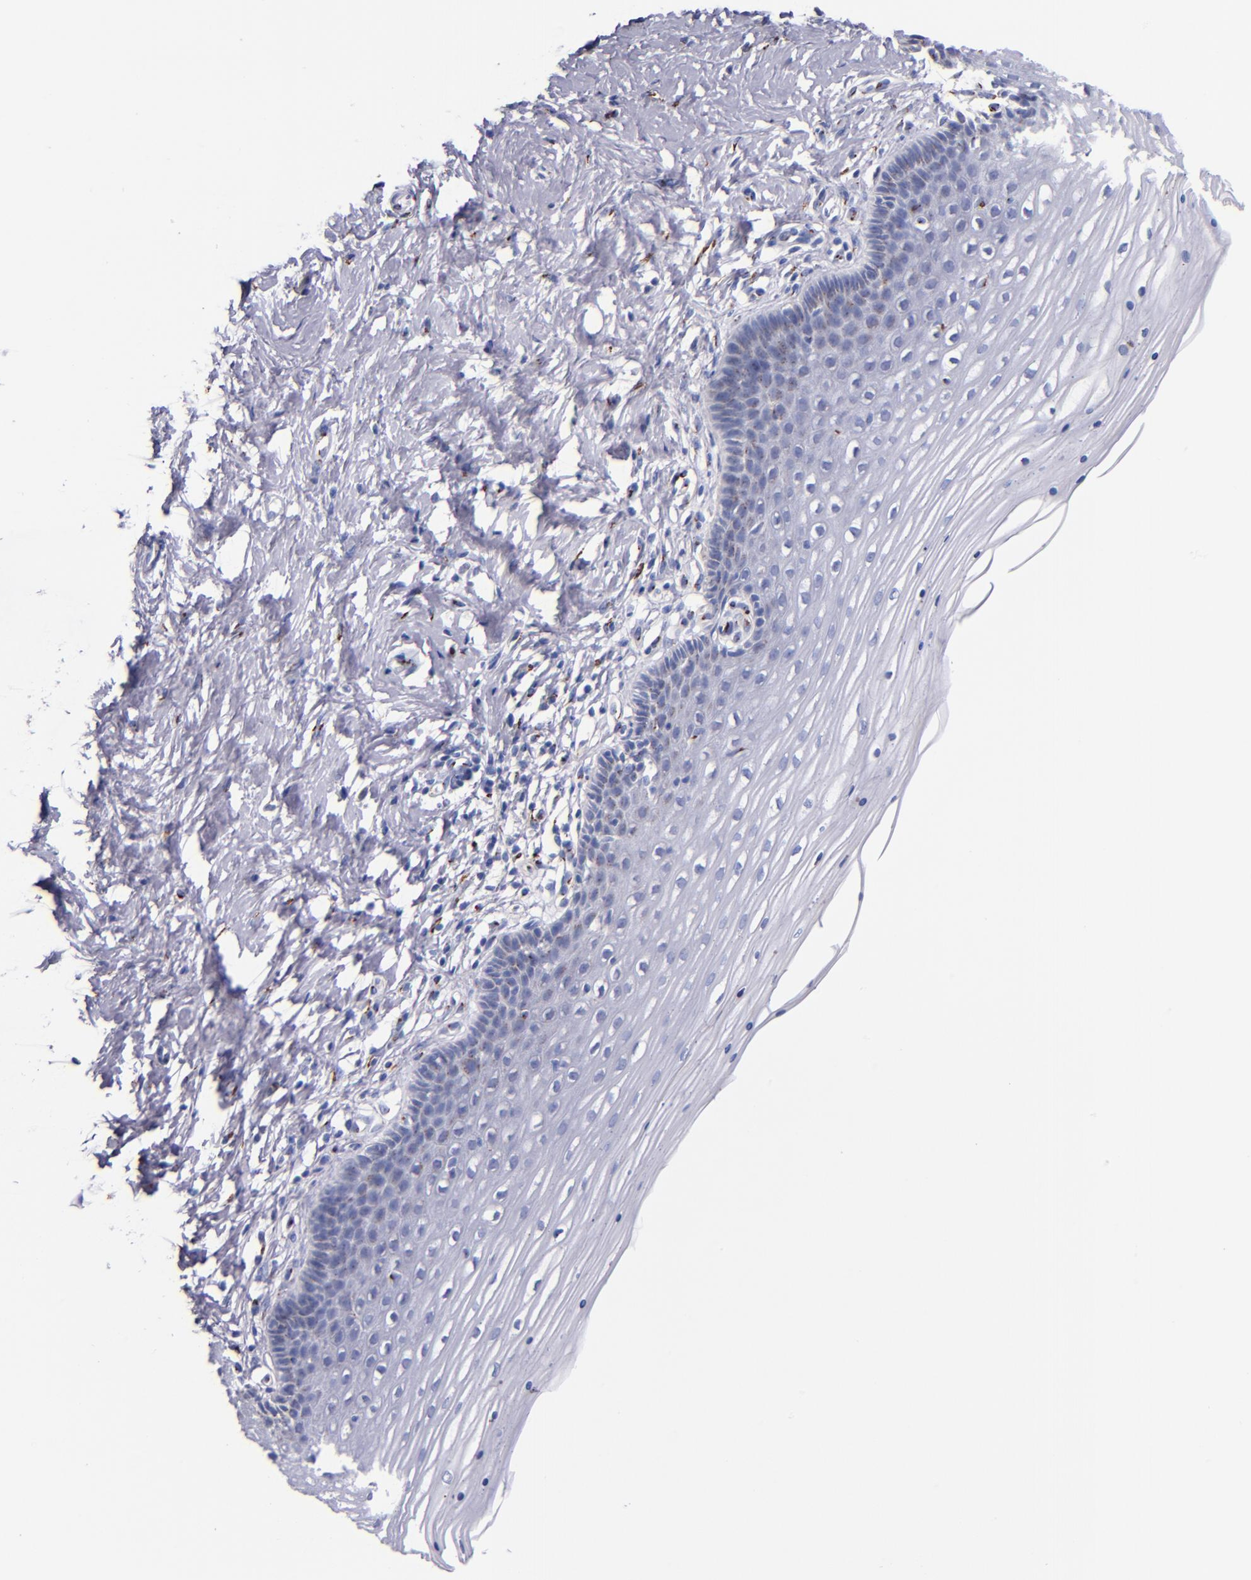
{"staining": {"intensity": "moderate", "quantity": ">75%", "location": "cytoplasmic/membranous"}, "tissue": "cervix", "cell_type": "Glandular cells", "image_type": "normal", "snomed": [{"axis": "morphology", "description": "Normal tissue, NOS"}, {"axis": "topography", "description": "Cervix"}], "caption": "Cervix stained with immunohistochemistry (IHC) demonstrates moderate cytoplasmic/membranous expression in approximately >75% of glandular cells.", "gene": "GOLIM4", "patient": {"sex": "female", "age": 39}}